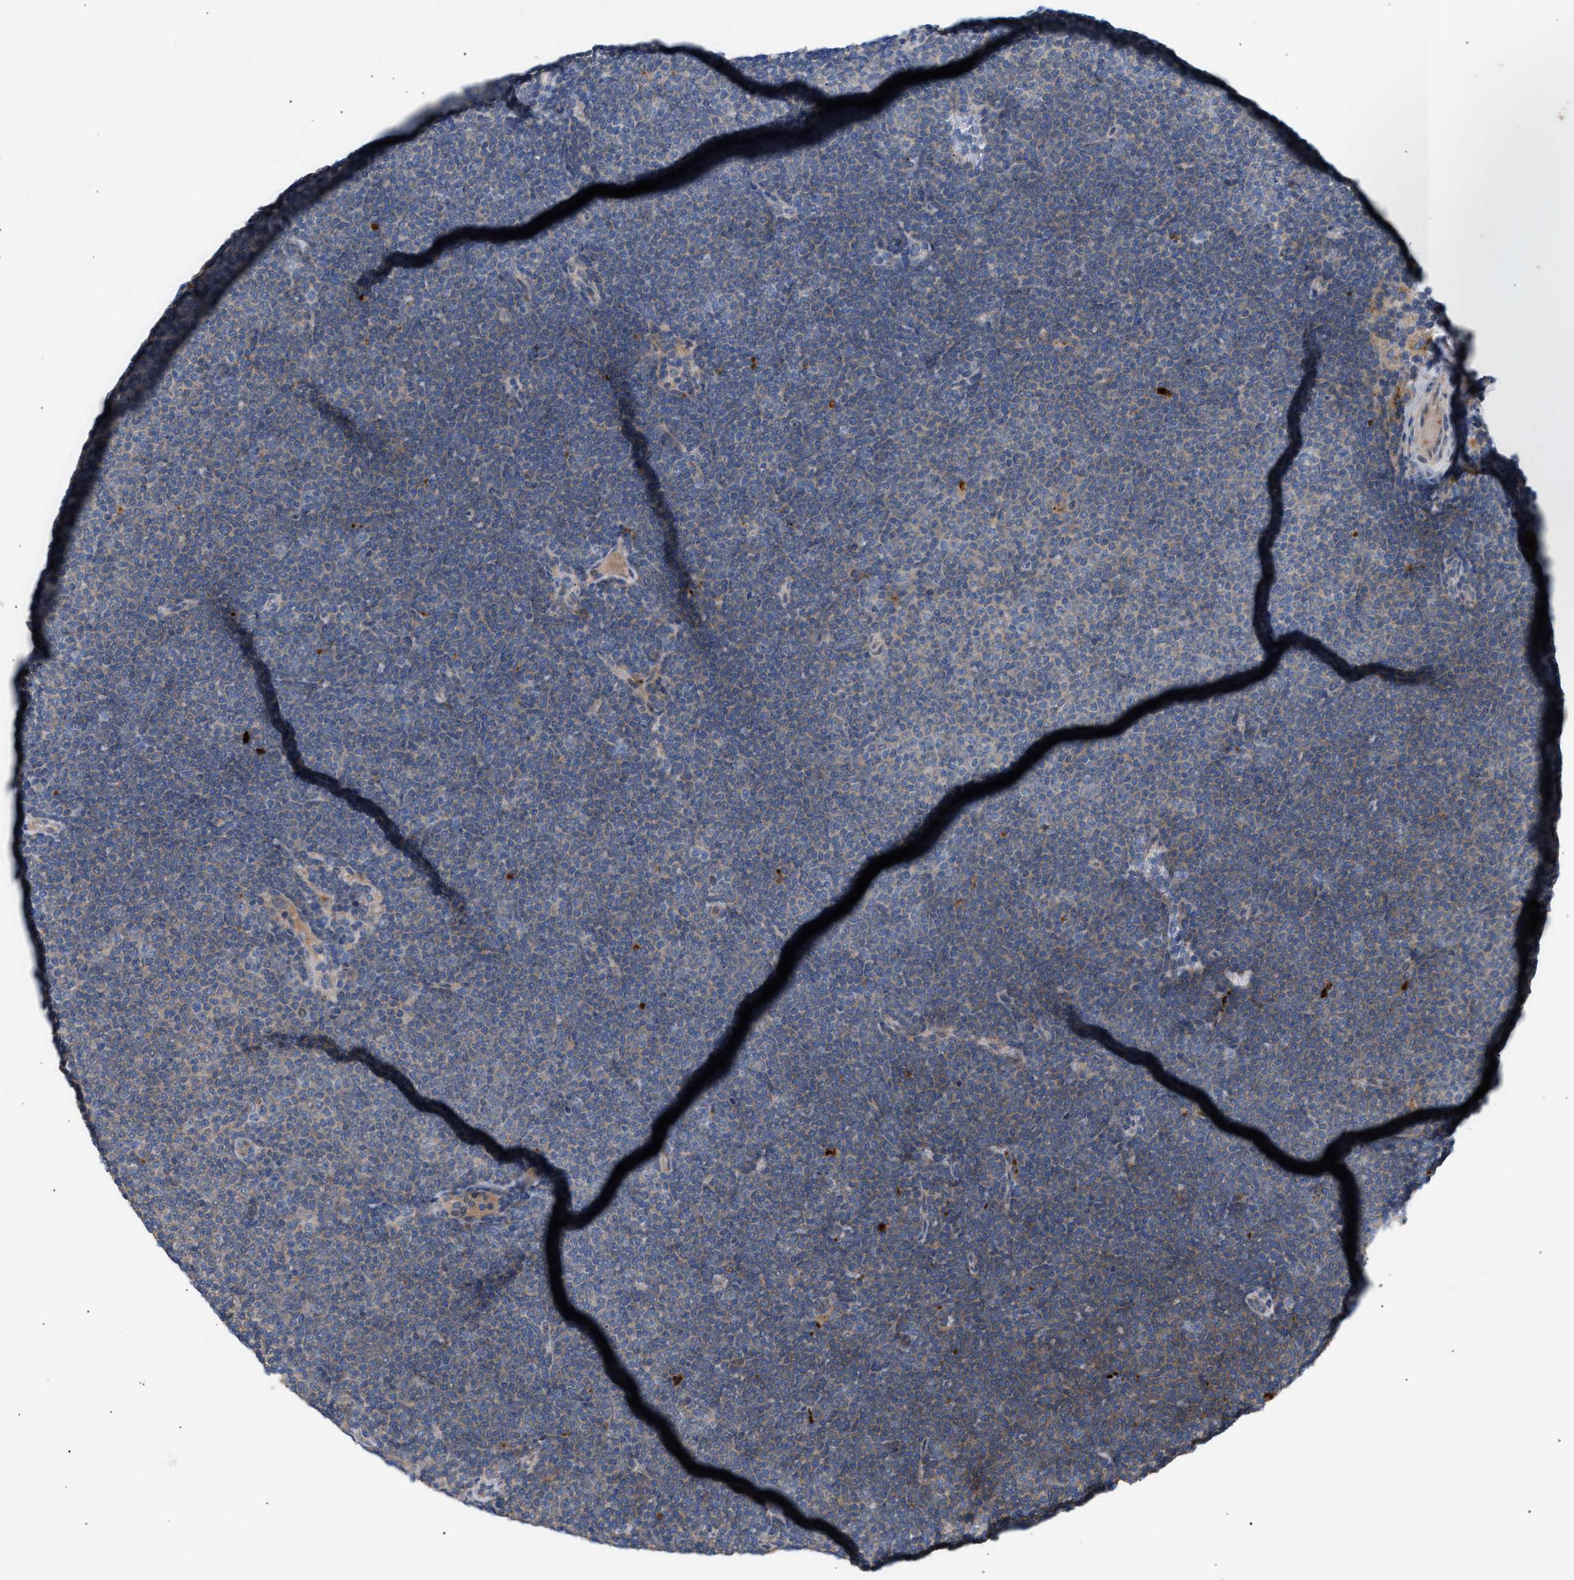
{"staining": {"intensity": "negative", "quantity": "none", "location": "none"}, "tissue": "lymphoma", "cell_type": "Tumor cells", "image_type": "cancer", "snomed": [{"axis": "morphology", "description": "Malignant lymphoma, non-Hodgkin's type, Low grade"}, {"axis": "topography", "description": "Lymph node"}], "caption": "DAB (3,3'-diaminobenzidine) immunohistochemical staining of lymphoma reveals no significant positivity in tumor cells.", "gene": "MBTD1", "patient": {"sex": "female", "age": 53}}